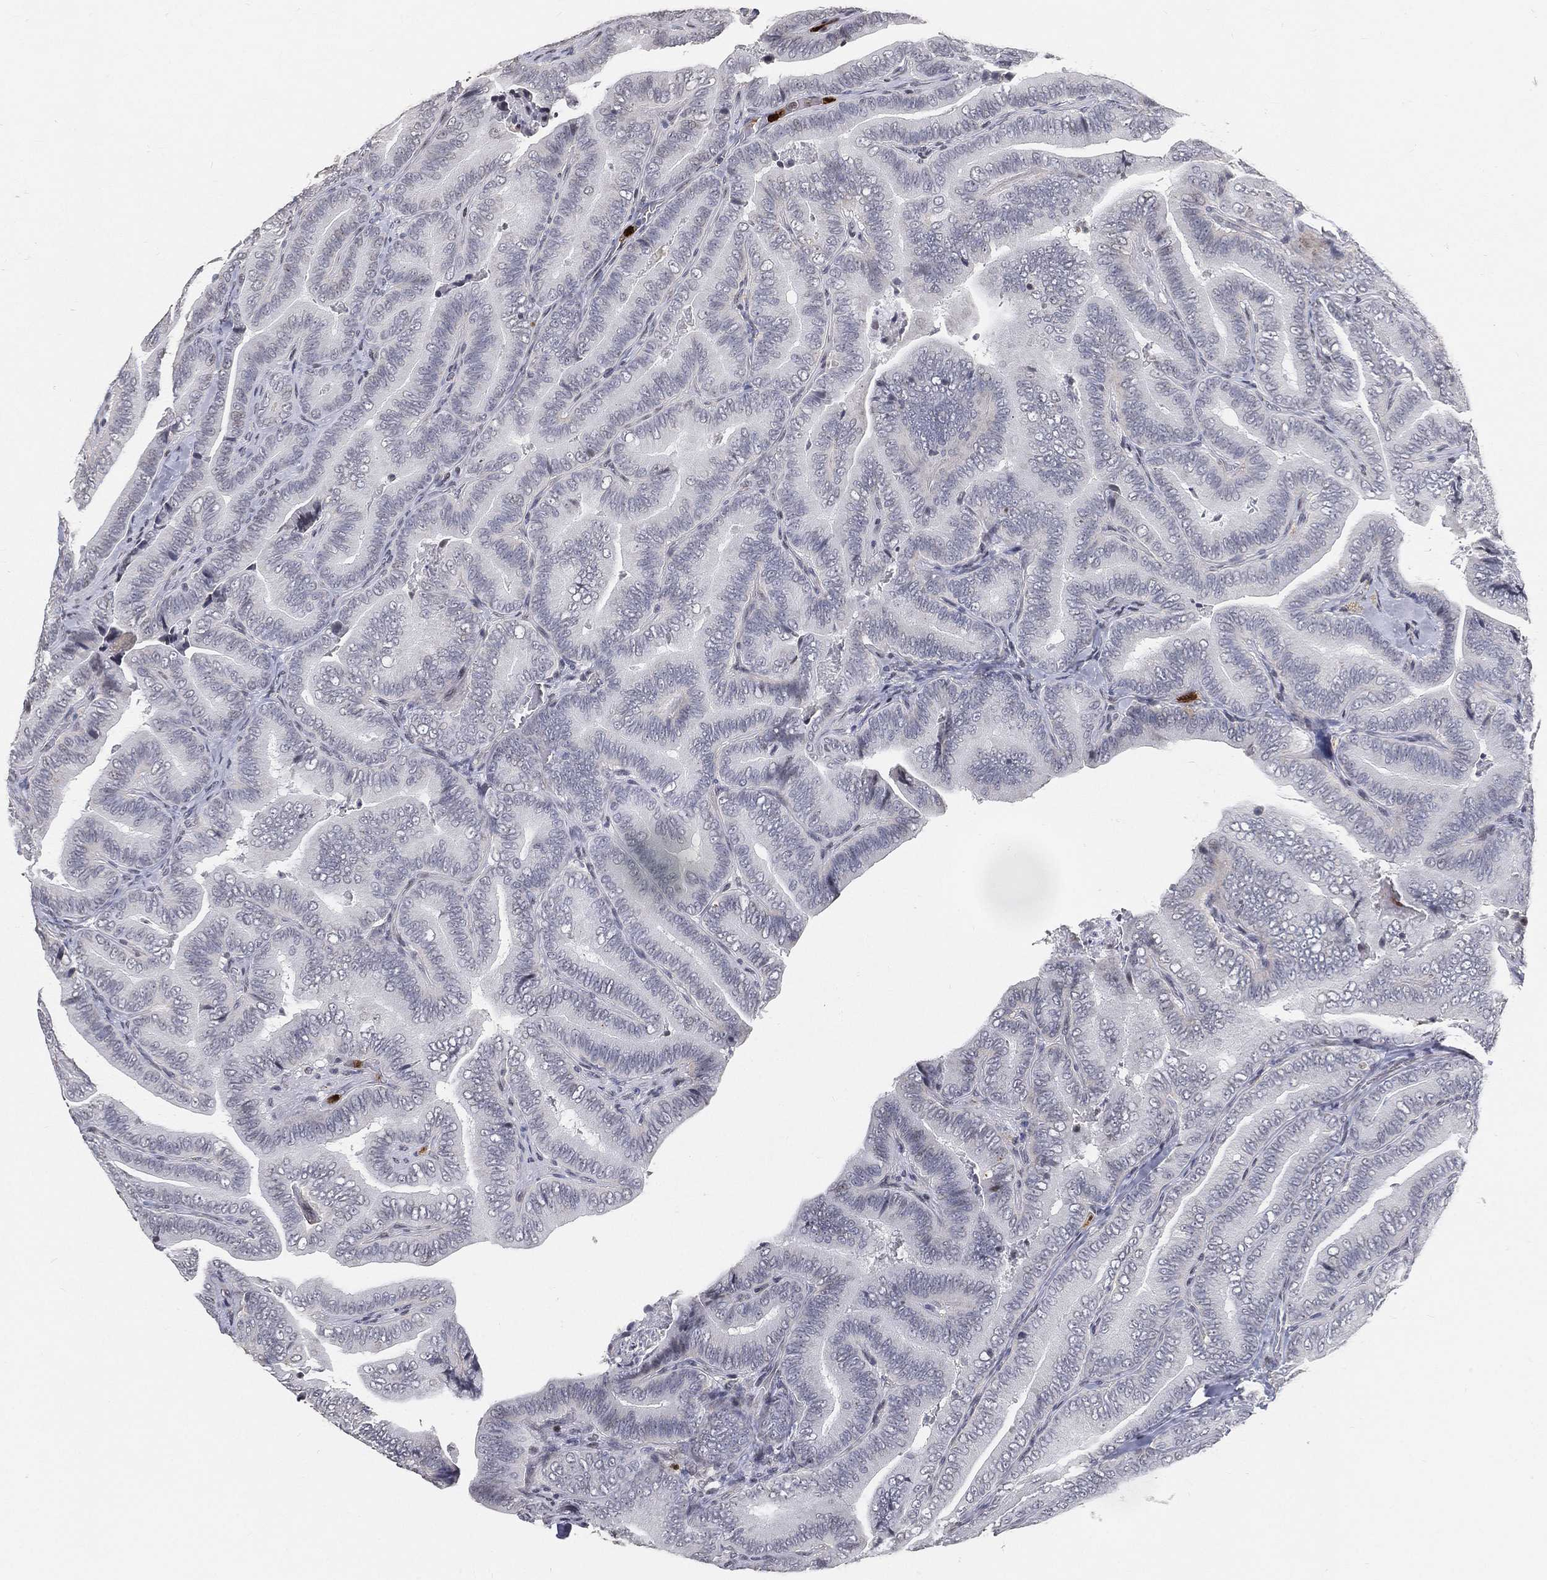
{"staining": {"intensity": "negative", "quantity": "none", "location": "none"}, "tissue": "thyroid cancer", "cell_type": "Tumor cells", "image_type": "cancer", "snomed": [{"axis": "morphology", "description": "Papillary adenocarcinoma, NOS"}, {"axis": "topography", "description": "Thyroid gland"}], "caption": "Image shows no protein positivity in tumor cells of papillary adenocarcinoma (thyroid) tissue.", "gene": "ARG1", "patient": {"sex": "male", "age": 61}}